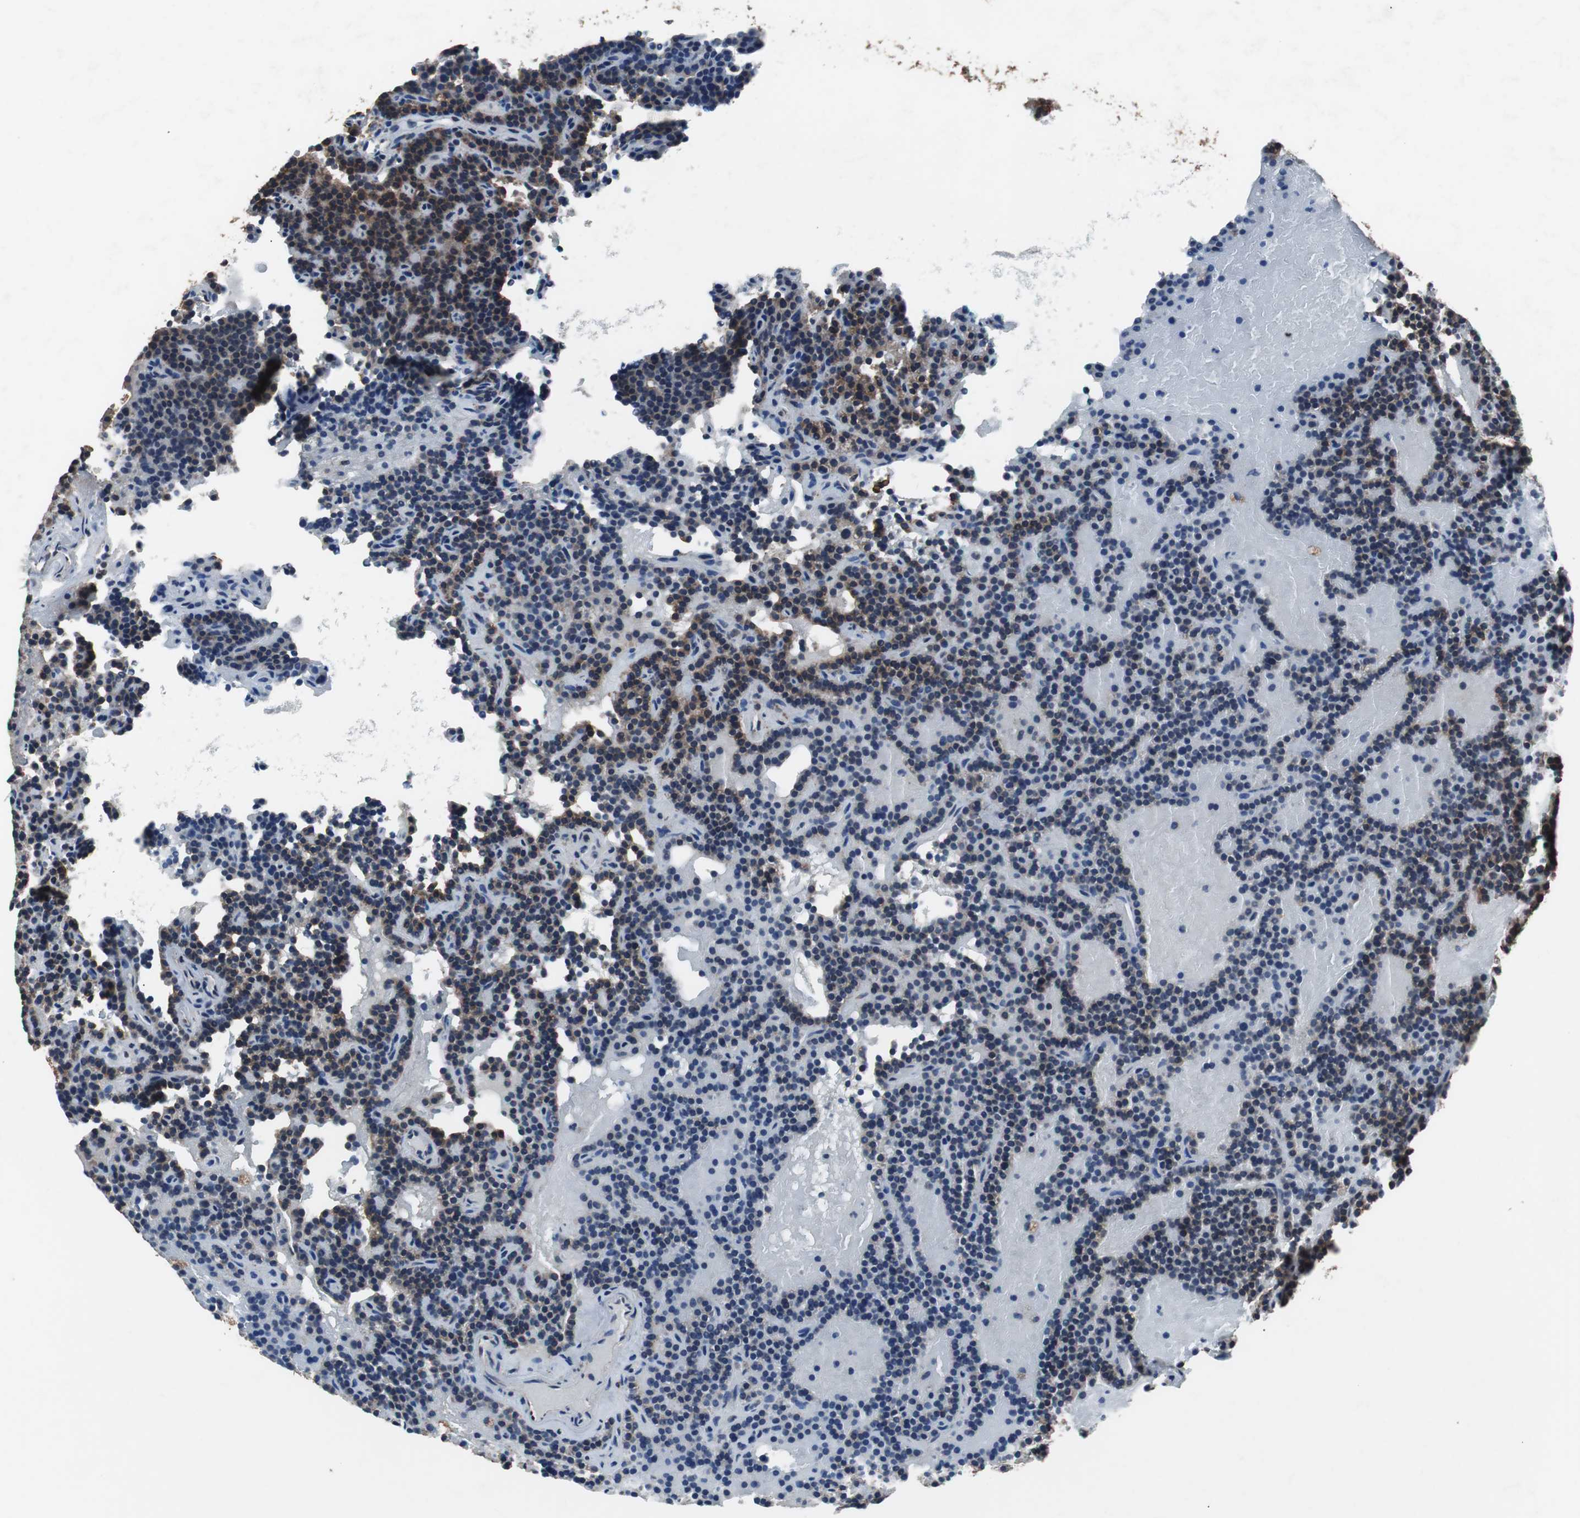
{"staining": {"intensity": "strong", "quantity": ">75%", "location": "cytoplasmic/membranous"}, "tissue": "parathyroid gland", "cell_type": "Glandular cells", "image_type": "normal", "snomed": [{"axis": "morphology", "description": "Normal tissue, NOS"}, {"axis": "topography", "description": "Parathyroid gland"}], "caption": "Immunohistochemistry image of unremarkable parathyroid gland: parathyroid gland stained using IHC exhibits high levels of strong protein expression localized specifically in the cytoplasmic/membranous of glandular cells, appearing as a cytoplasmic/membranous brown color.", "gene": "USP10", "patient": {"sex": "male", "age": 66}}